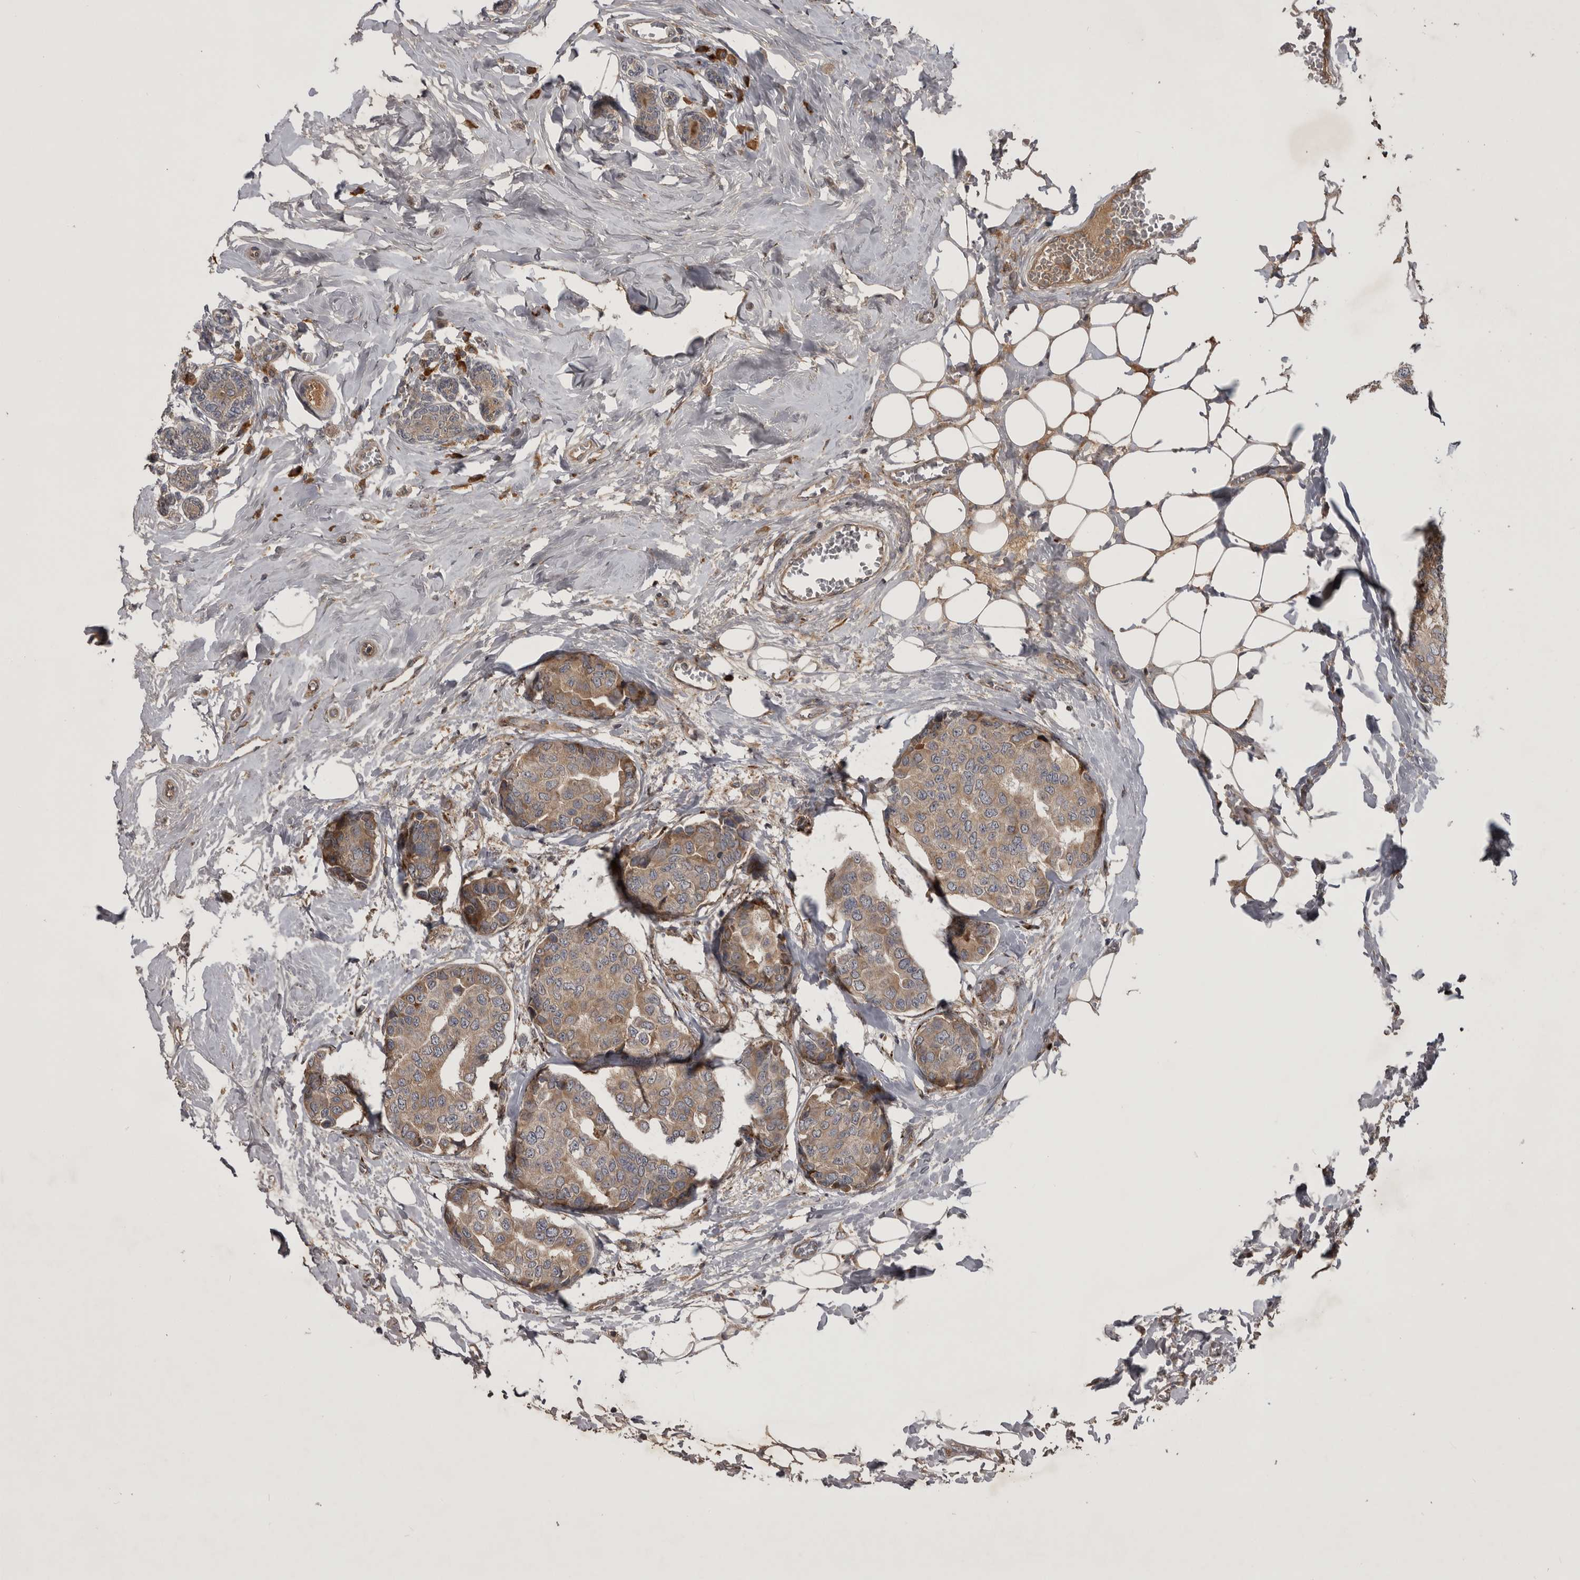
{"staining": {"intensity": "weak", "quantity": ">75%", "location": "cytoplasmic/membranous"}, "tissue": "breast cancer", "cell_type": "Tumor cells", "image_type": "cancer", "snomed": [{"axis": "morphology", "description": "Normal tissue, NOS"}, {"axis": "morphology", "description": "Duct carcinoma"}, {"axis": "topography", "description": "Breast"}], "caption": "Protein positivity by immunohistochemistry reveals weak cytoplasmic/membranous positivity in approximately >75% of tumor cells in breast cancer.", "gene": "RAB3GAP2", "patient": {"sex": "female", "age": 43}}